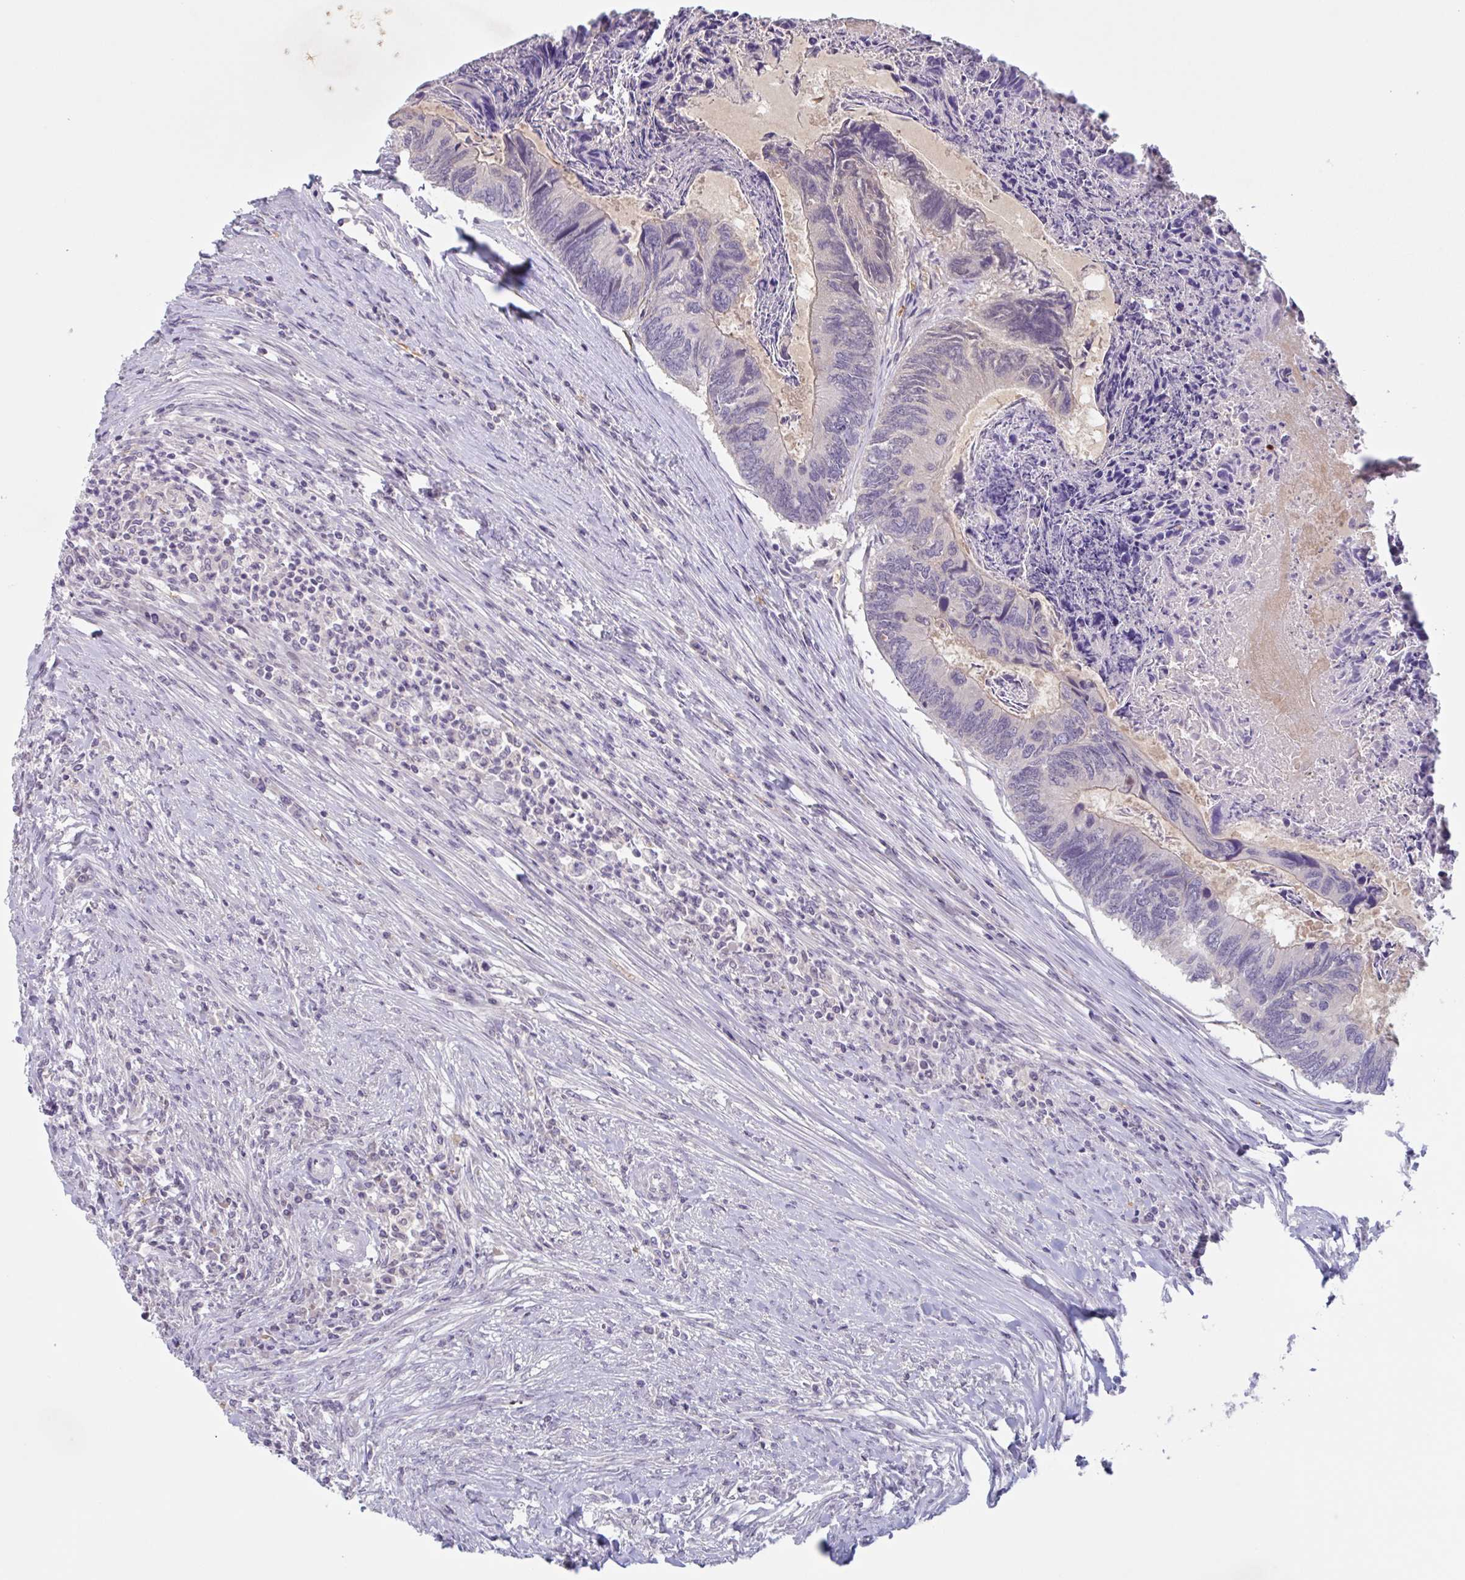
{"staining": {"intensity": "negative", "quantity": "none", "location": "none"}, "tissue": "colorectal cancer", "cell_type": "Tumor cells", "image_type": "cancer", "snomed": [{"axis": "morphology", "description": "Adenocarcinoma, NOS"}, {"axis": "topography", "description": "Colon"}], "caption": "This is an immunohistochemistry (IHC) image of human colorectal cancer (adenocarcinoma). There is no positivity in tumor cells.", "gene": "RHAG", "patient": {"sex": "female", "age": 67}}